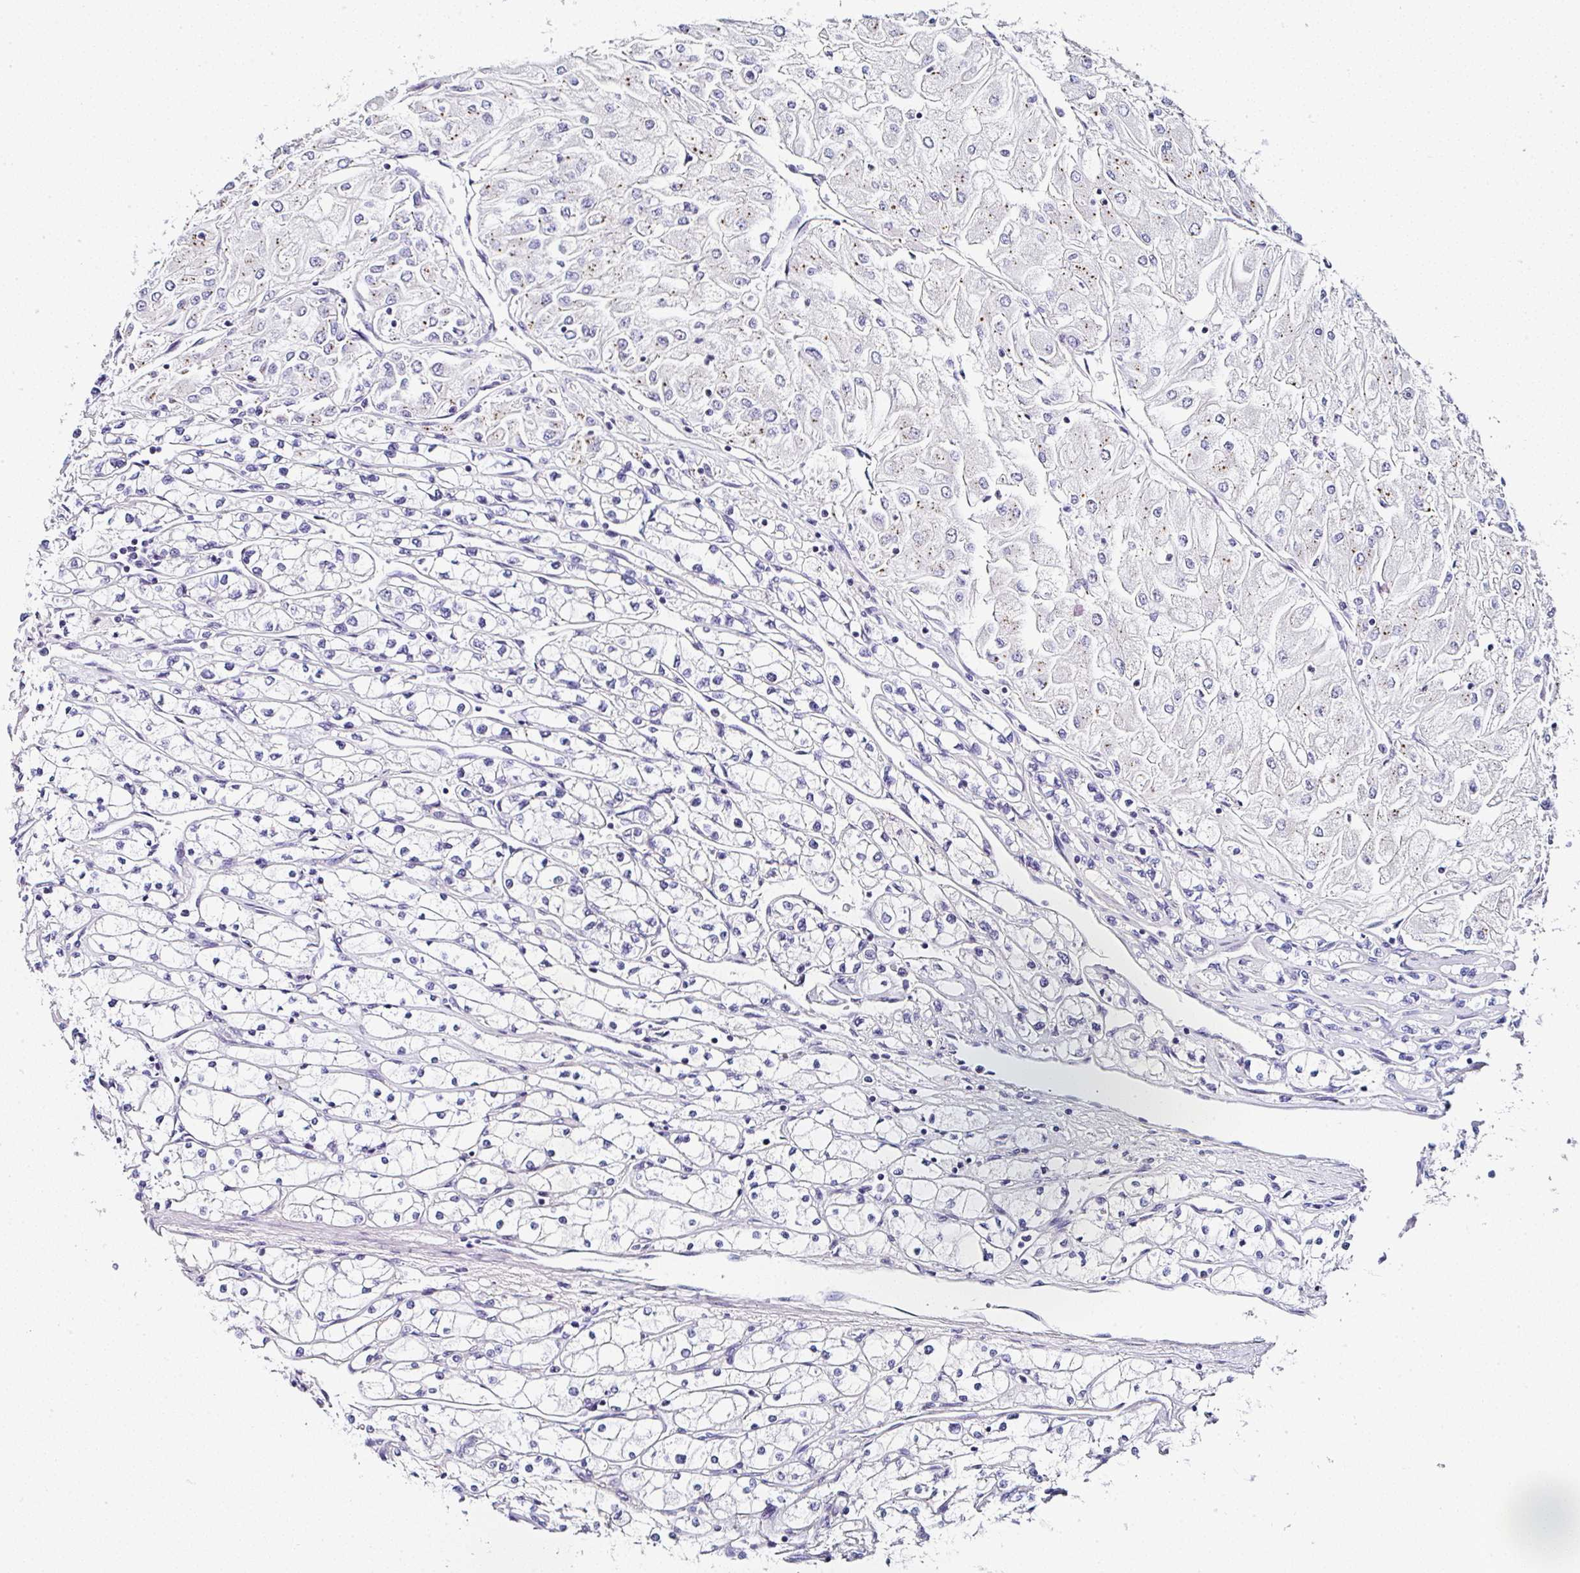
{"staining": {"intensity": "negative", "quantity": "none", "location": "none"}, "tissue": "renal cancer", "cell_type": "Tumor cells", "image_type": "cancer", "snomed": [{"axis": "morphology", "description": "Adenocarcinoma, NOS"}, {"axis": "topography", "description": "Kidney"}], "caption": "Human renal adenocarcinoma stained for a protein using immunohistochemistry (IHC) exhibits no expression in tumor cells.", "gene": "PPFIA4", "patient": {"sex": "male", "age": 80}}